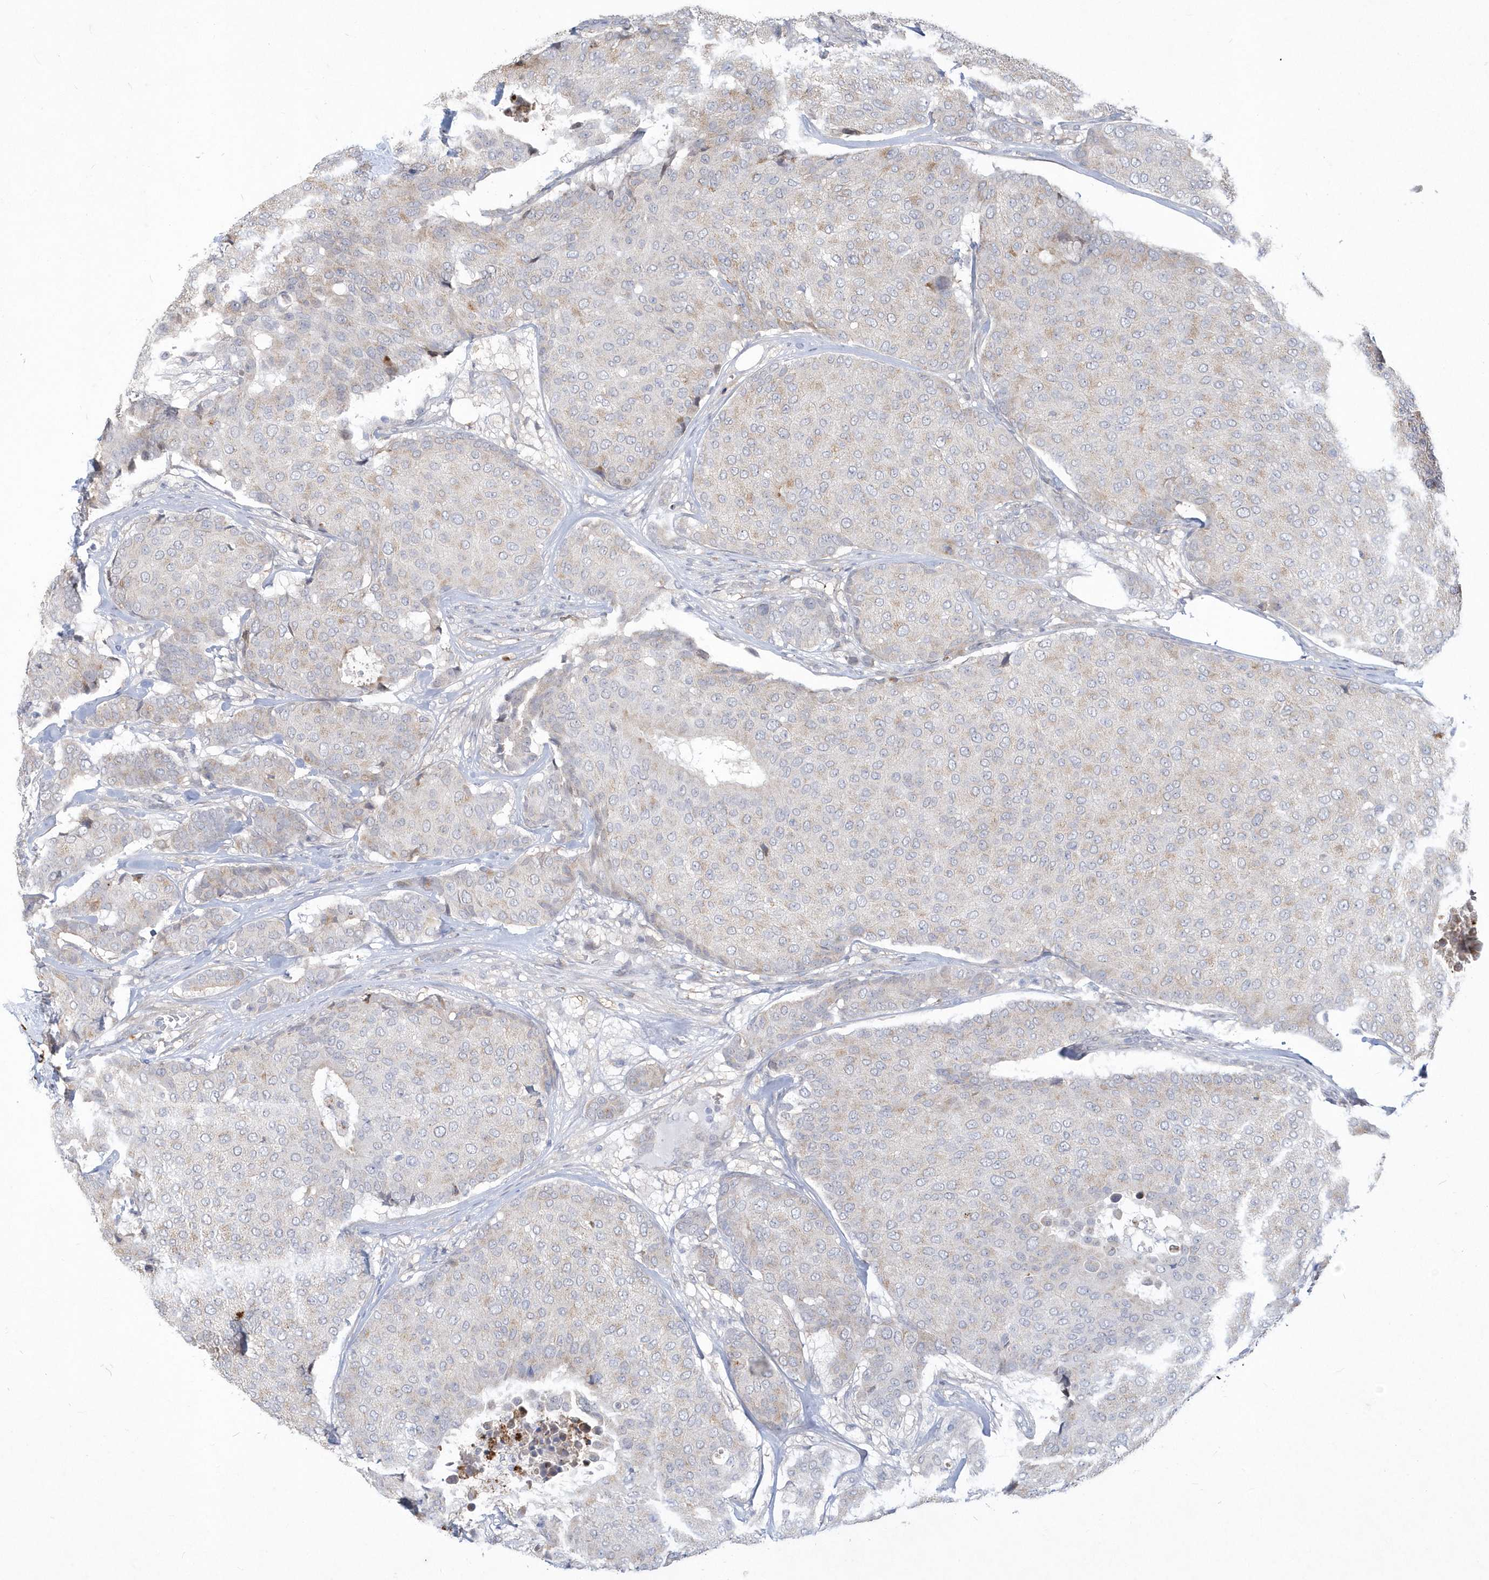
{"staining": {"intensity": "weak", "quantity": "25%-75%", "location": "cytoplasmic/membranous"}, "tissue": "breast cancer", "cell_type": "Tumor cells", "image_type": "cancer", "snomed": [{"axis": "morphology", "description": "Duct carcinoma"}, {"axis": "topography", "description": "Breast"}], "caption": "High-magnification brightfield microscopy of invasive ductal carcinoma (breast) stained with DAB (brown) and counterstained with hematoxylin (blue). tumor cells exhibit weak cytoplasmic/membranous expression is identified in approximately25%-75% of cells.", "gene": "TSPEAR", "patient": {"sex": "female", "age": 75}}